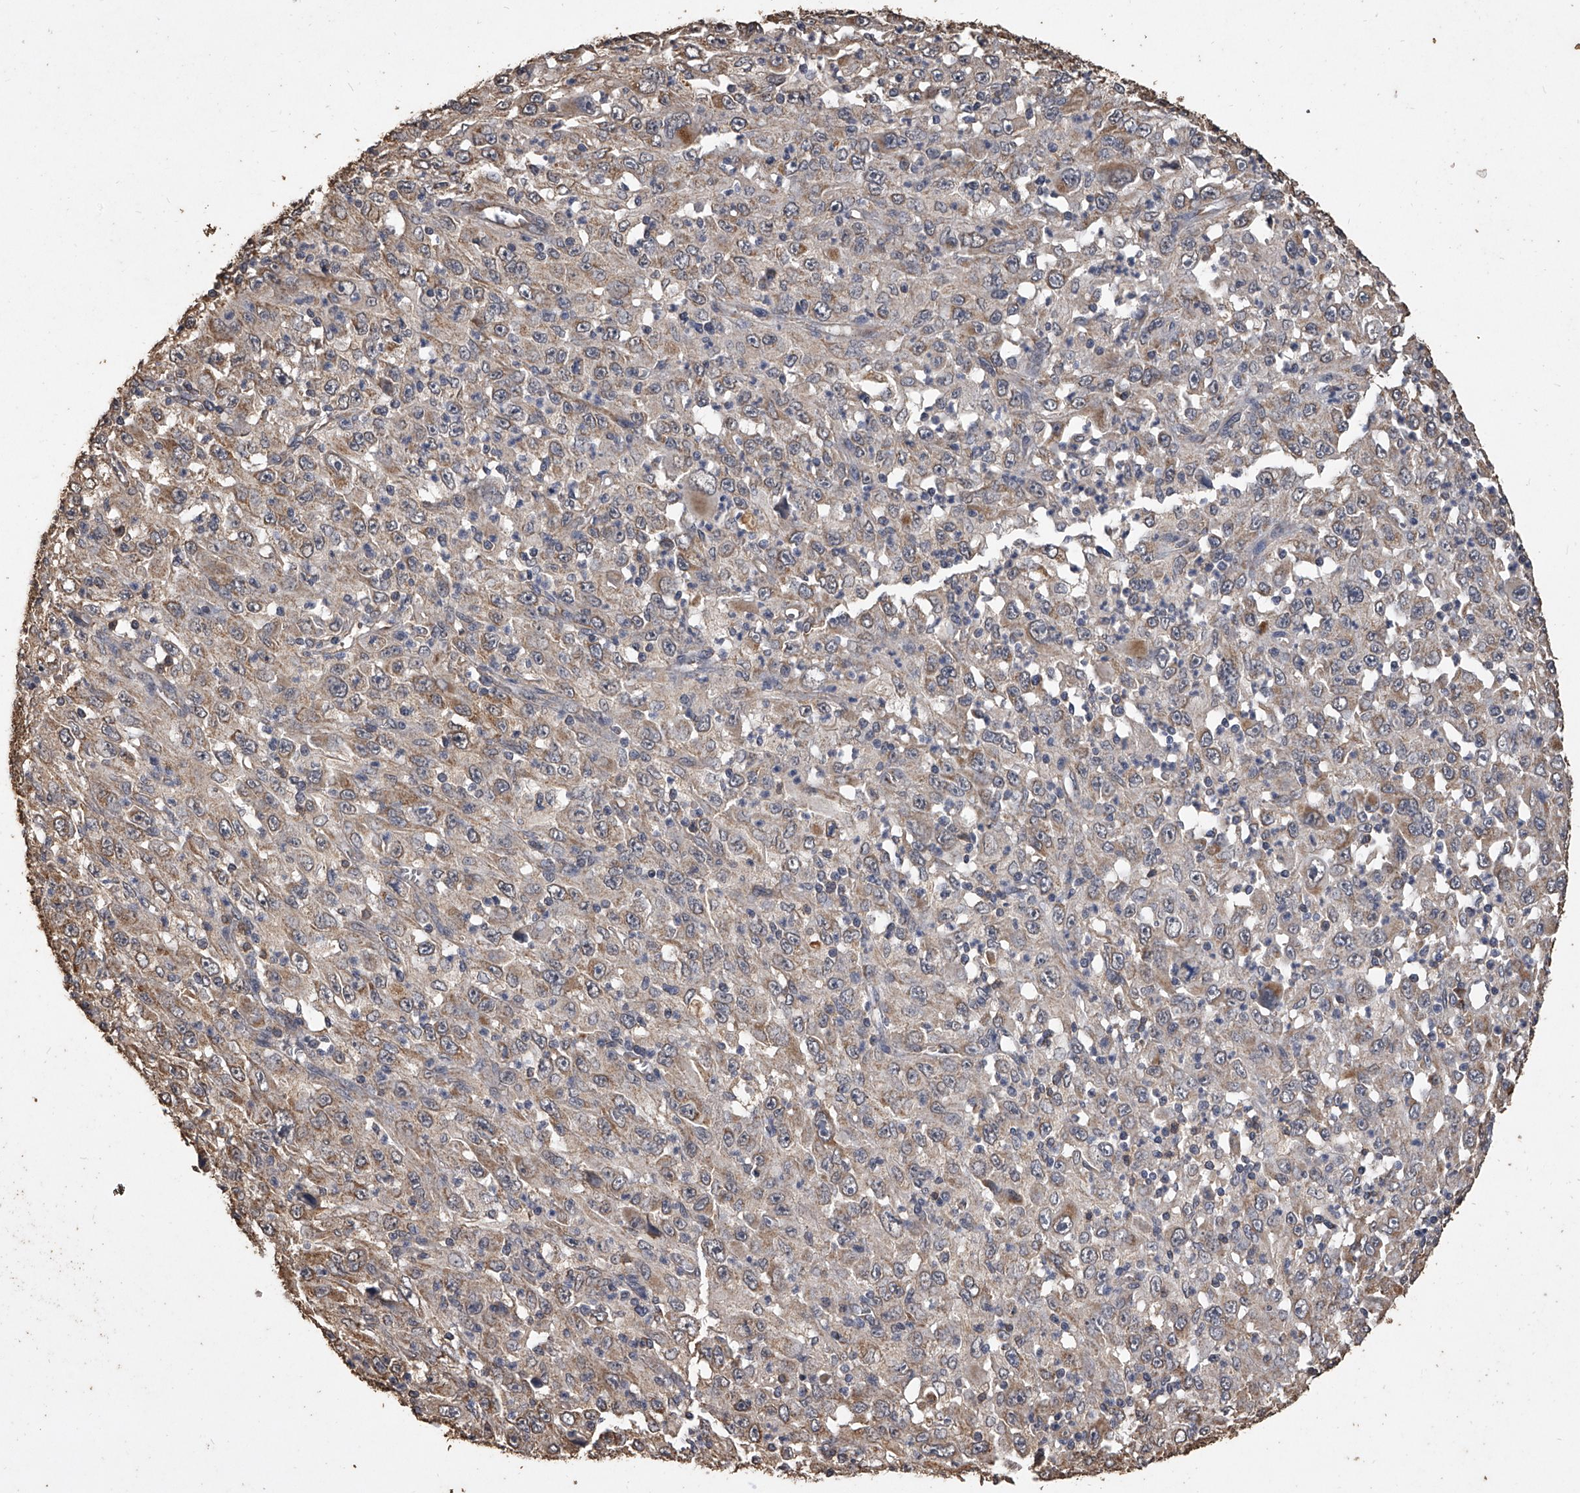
{"staining": {"intensity": "moderate", "quantity": "25%-75%", "location": "cytoplasmic/membranous,nuclear"}, "tissue": "melanoma", "cell_type": "Tumor cells", "image_type": "cancer", "snomed": [{"axis": "morphology", "description": "Malignant melanoma, Metastatic site"}, {"axis": "topography", "description": "Skin"}], "caption": "Melanoma stained with a protein marker demonstrates moderate staining in tumor cells.", "gene": "MRPL28", "patient": {"sex": "female", "age": 56}}